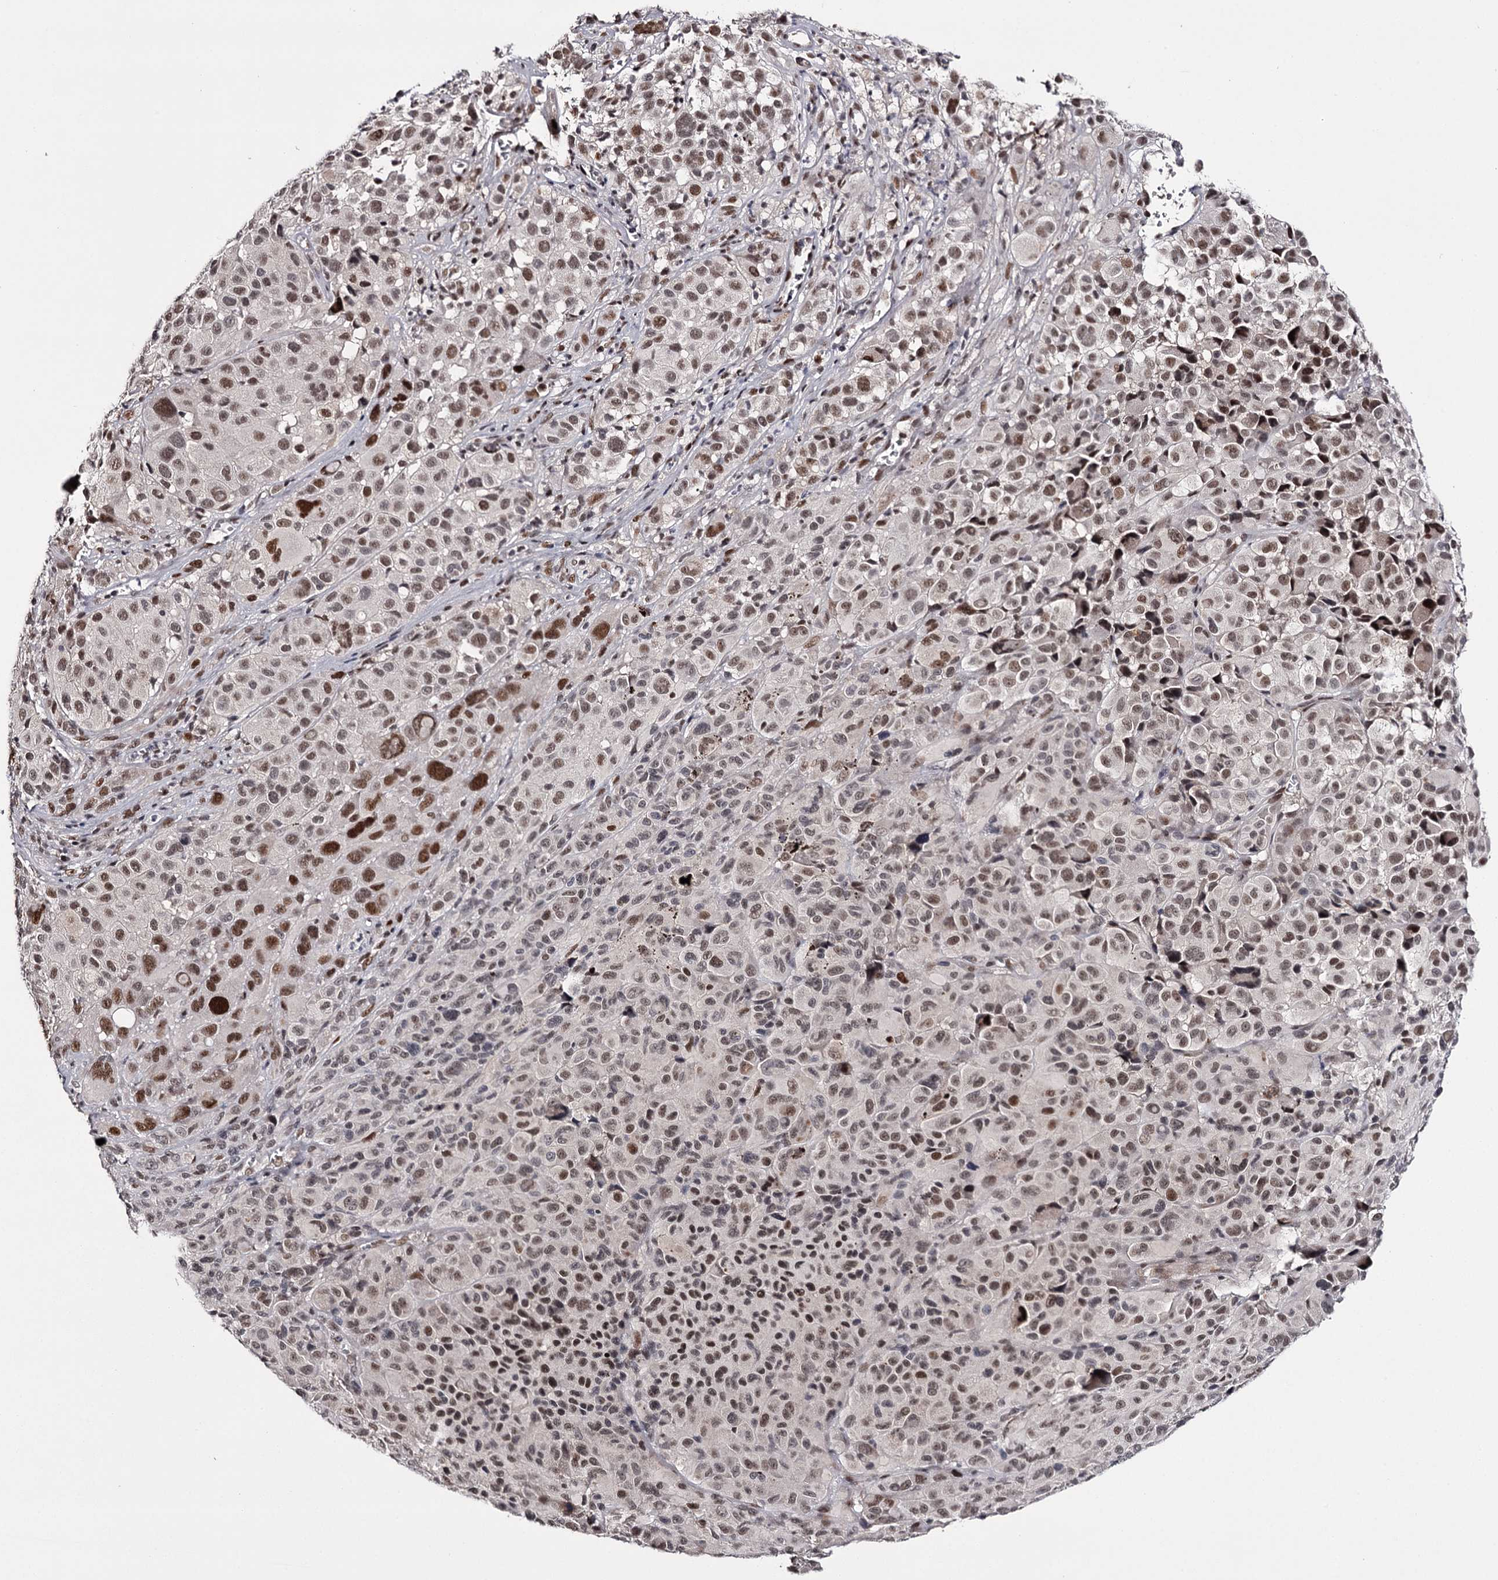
{"staining": {"intensity": "moderate", "quantity": ">75%", "location": "nuclear"}, "tissue": "melanoma", "cell_type": "Tumor cells", "image_type": "cancer", "snomed": [{"axis": "morphology", "description": "Malignant melanoma, NOS"}, {"axis": "topography", "description": "Skin of trunk"}], "caption": "Melanoma stained with IHC exhibits moderate nuclear staining in approximately >75% of tumor cells.", "gene": "TTC33", "patient": {"sex": "male", "age": 71}}